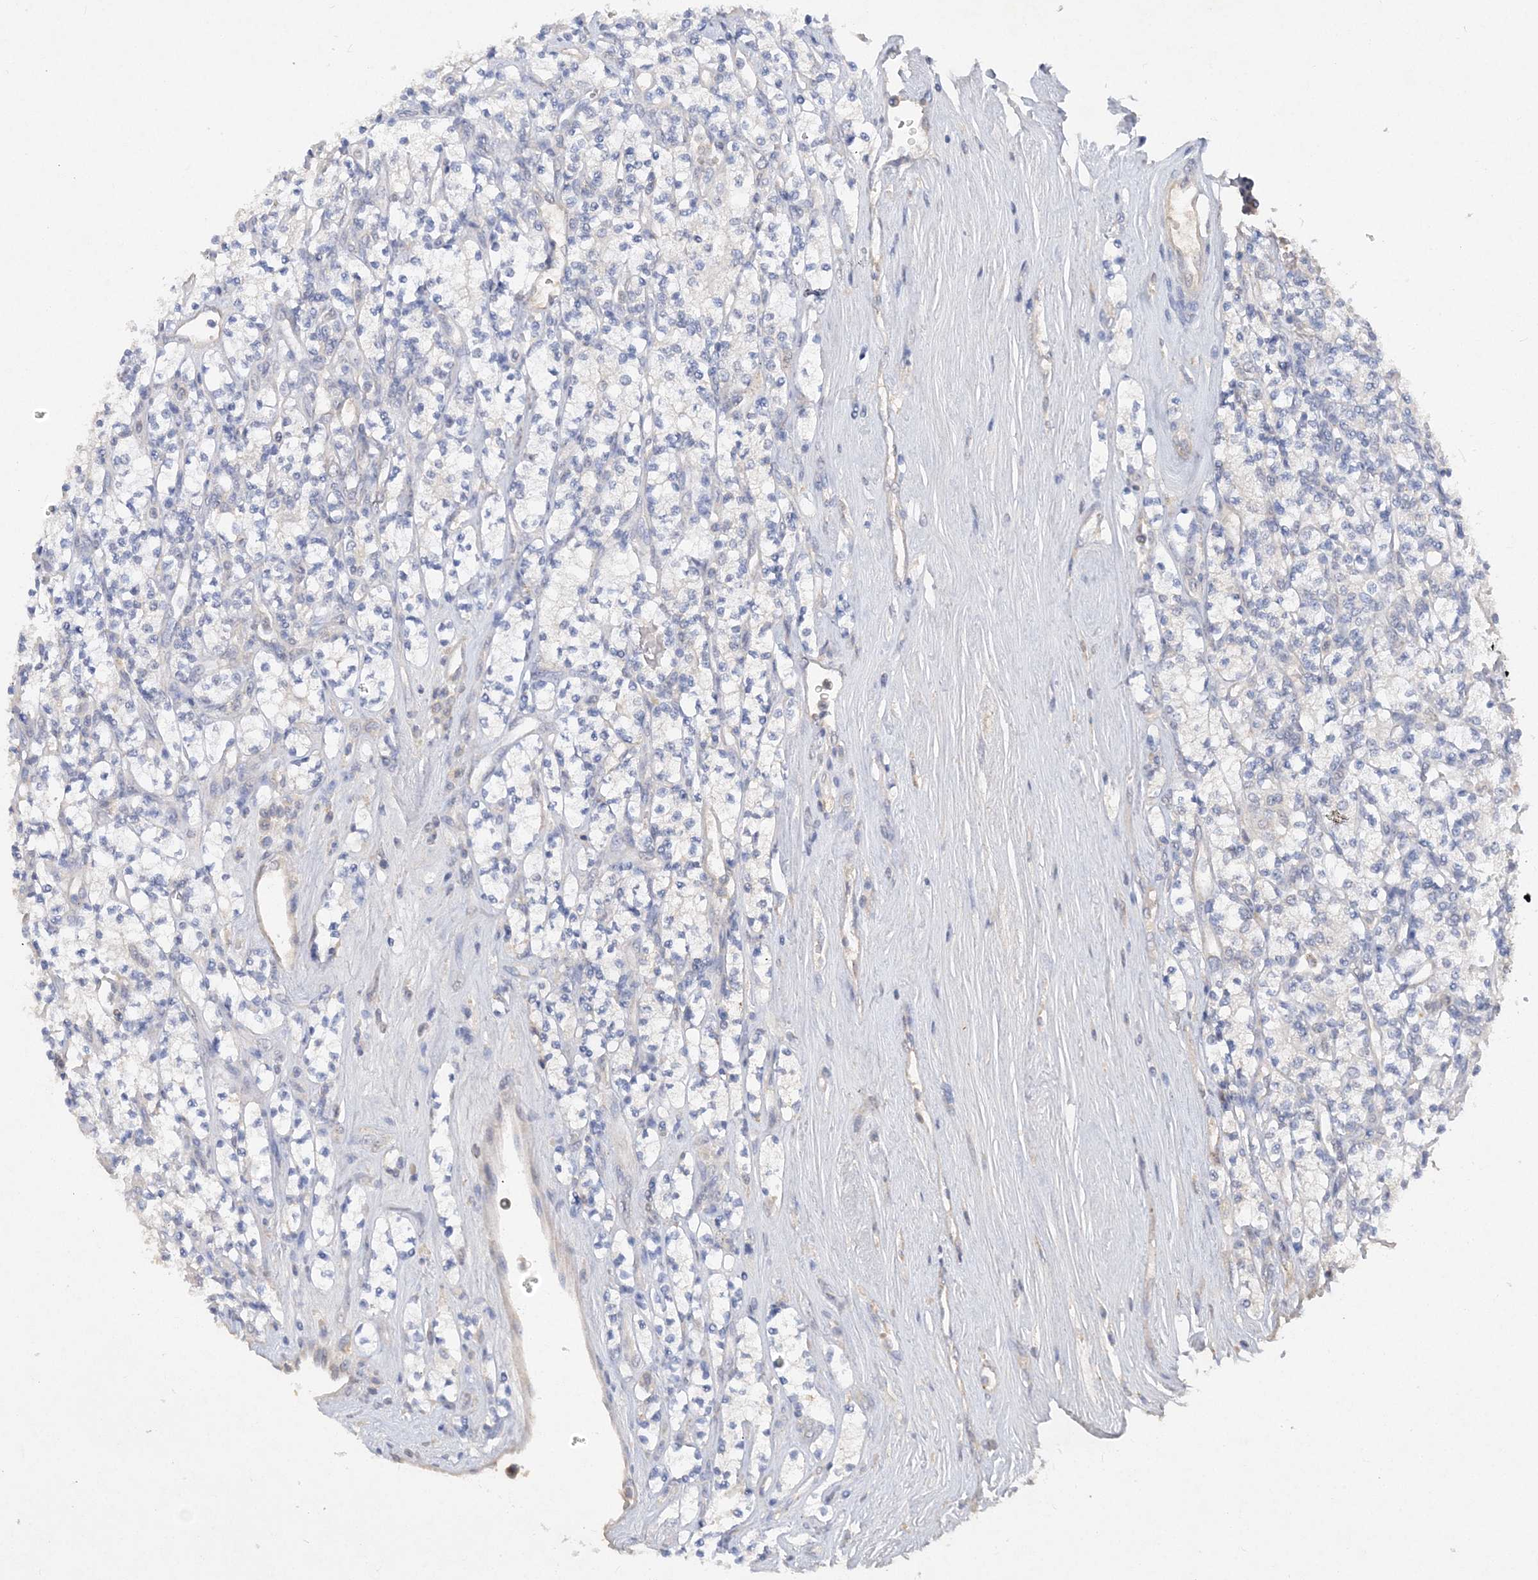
{"staining": {"intensity": "negative", "quantity": "none", "location": "none"}, "tissue": "renal cancer", "cell_type": "Tumor cells", "image_type": "cancer", "snomed": [{"axis": "morphology", "description": "Adenocarcinoma, NOS"}, {"axis": "topography", "description": "Kidney"}], "caption": "DAB immunohistochemical staining of adenocarcinoma (renal) shows no significant staining in tumor cells.", "gene": "C11orf58", "patient": {"sex": "male", "age": 77}}